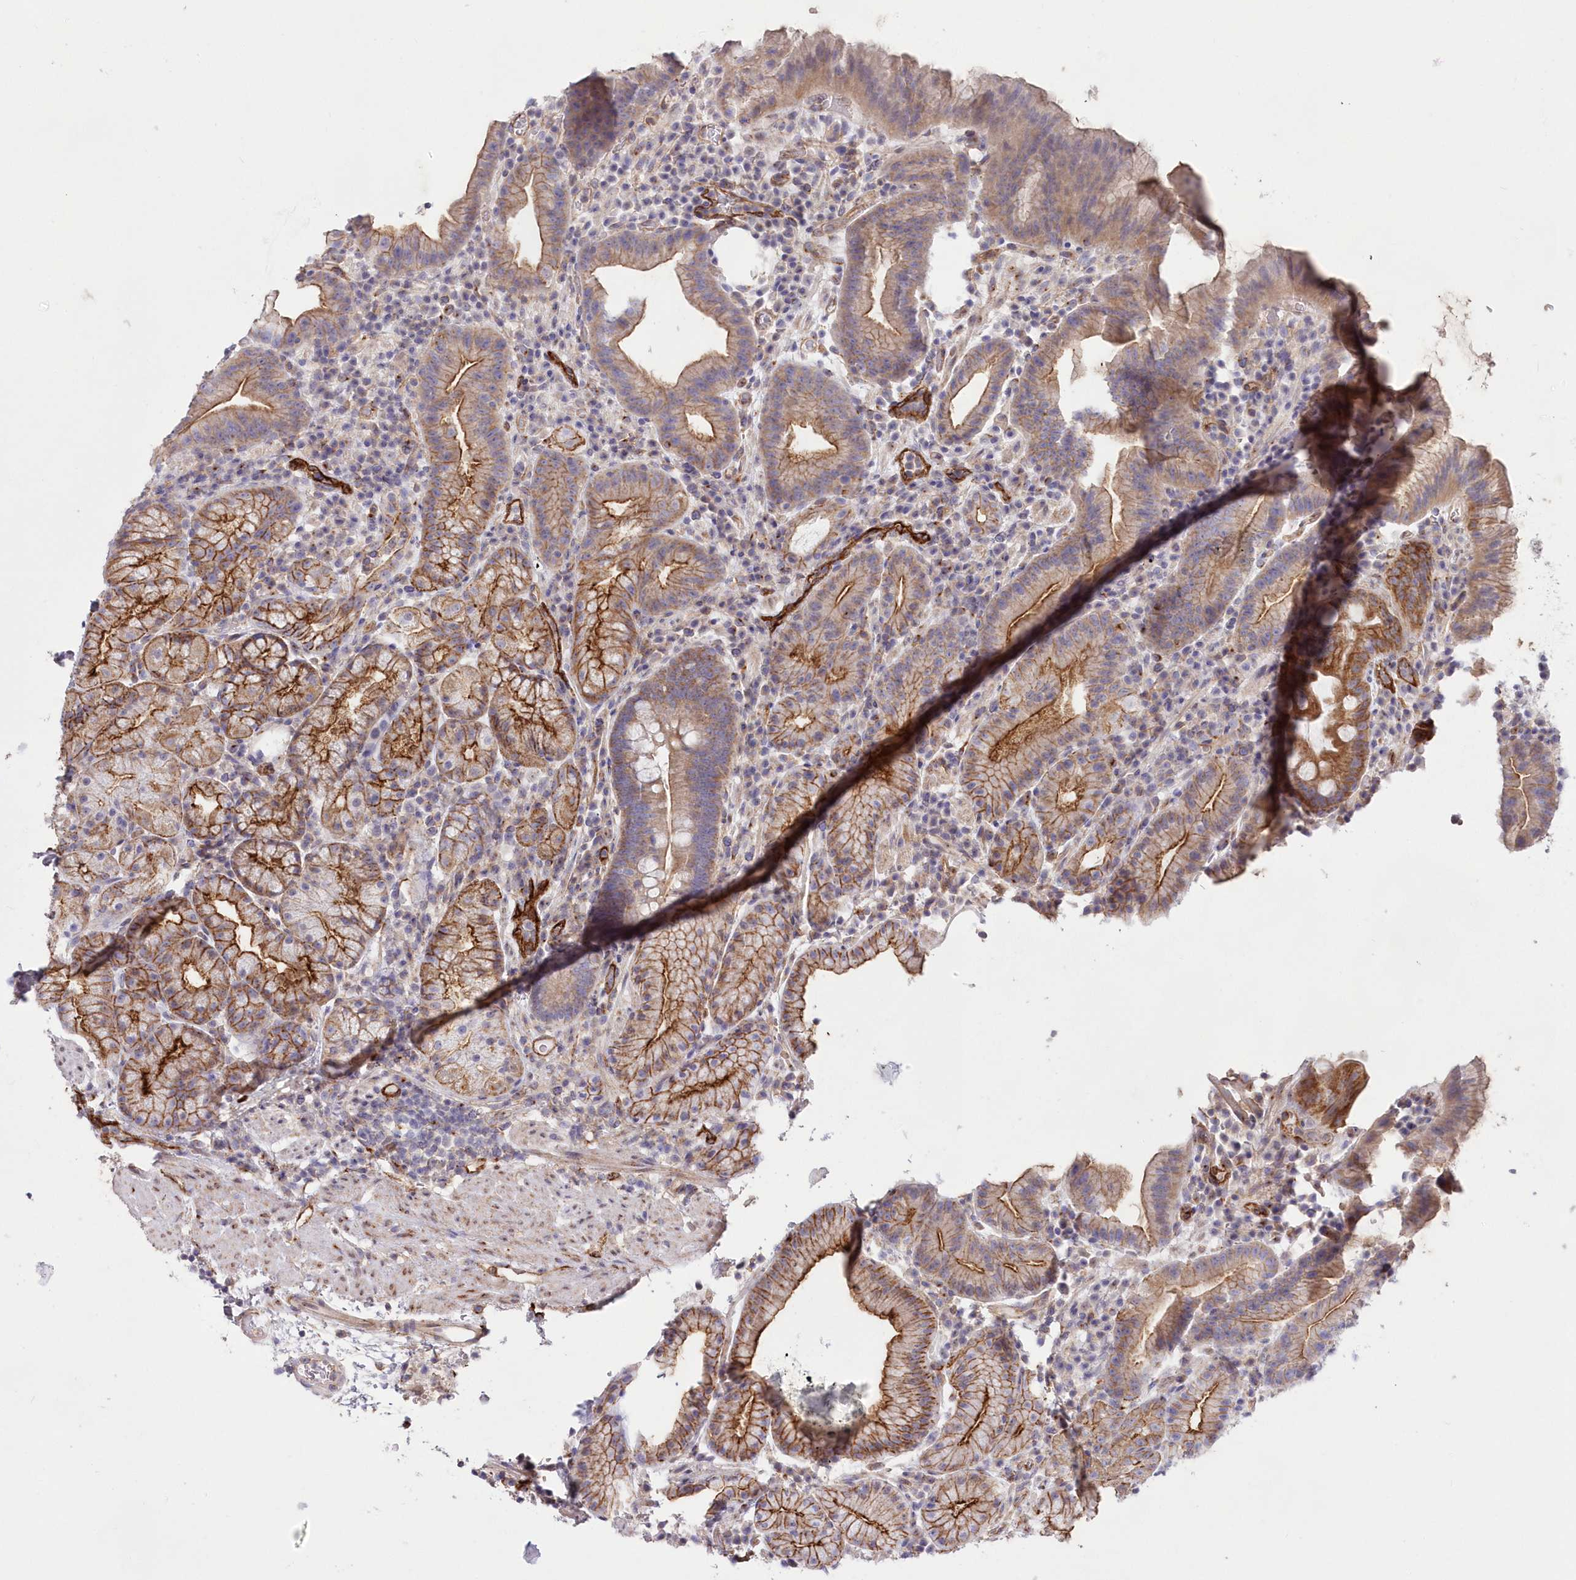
{"staining": {"intensity": "strong", "quantity": "<25%", "location": "cytoplasmic/membranous"}, "tissue": "stomach", "cell_type": "Glandular cells", "image_type": "normal", "snomed": [{"axis": "morphology", "description": "Normal tissue, NOS"}, {"axis": "morphology", "description": "Inflammation, NOS"}, {"axis": "topography", "description": "Stomach"}], "caption": "The photomicrograph exhibits a brown stain indicating the presence of a protein in the cytoplasmic/membranous of glandular cells in stomach. (IHC, brightfield microscopy, high magnification).", "gene": "RAB11FIP5", "patient": {"sex": "male", "age": 79}}